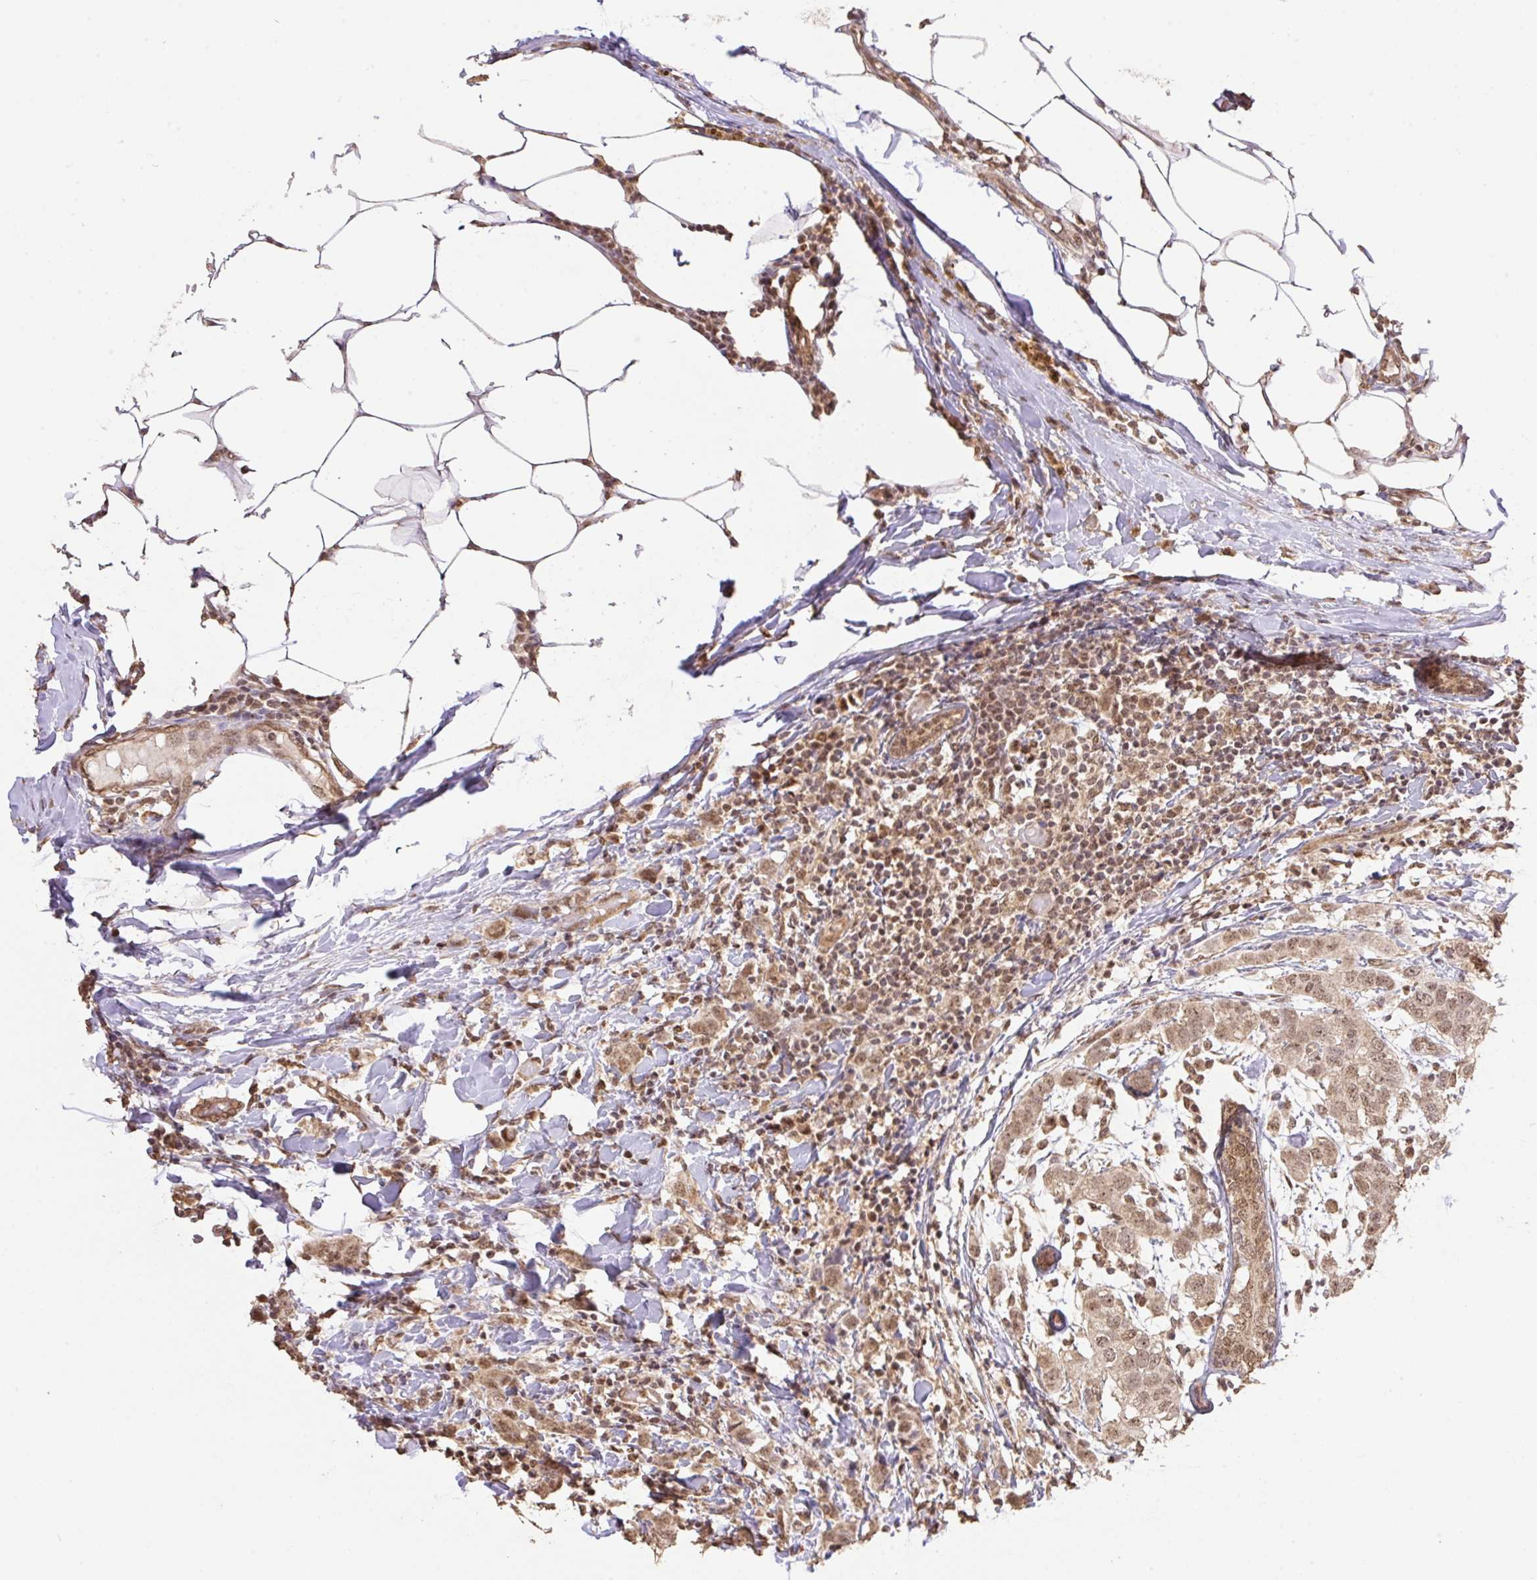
{"staining": {"intensity": "moderate", "quantity": ">75%", "location": "cytoplasmic/membranous,nuclear"}, "tissue": "breast cancer", "cell_type": "Tumor cells", "image_type": "cancer", "snomed": [{"axis": "morphology", "description": "Duct carcinoma"}, {"axis": "topography", "description": "Breast"}], "caption": "IHC (DAB) staining of breast cancer (infiltrating ductal carcinoma) demonstrates moderate cytoplasmic/membranous and nuclear protein positivity in about >75% of tumor cells.", "gene": "VPS25", "patient": {"sex": "female", "age": 50}}